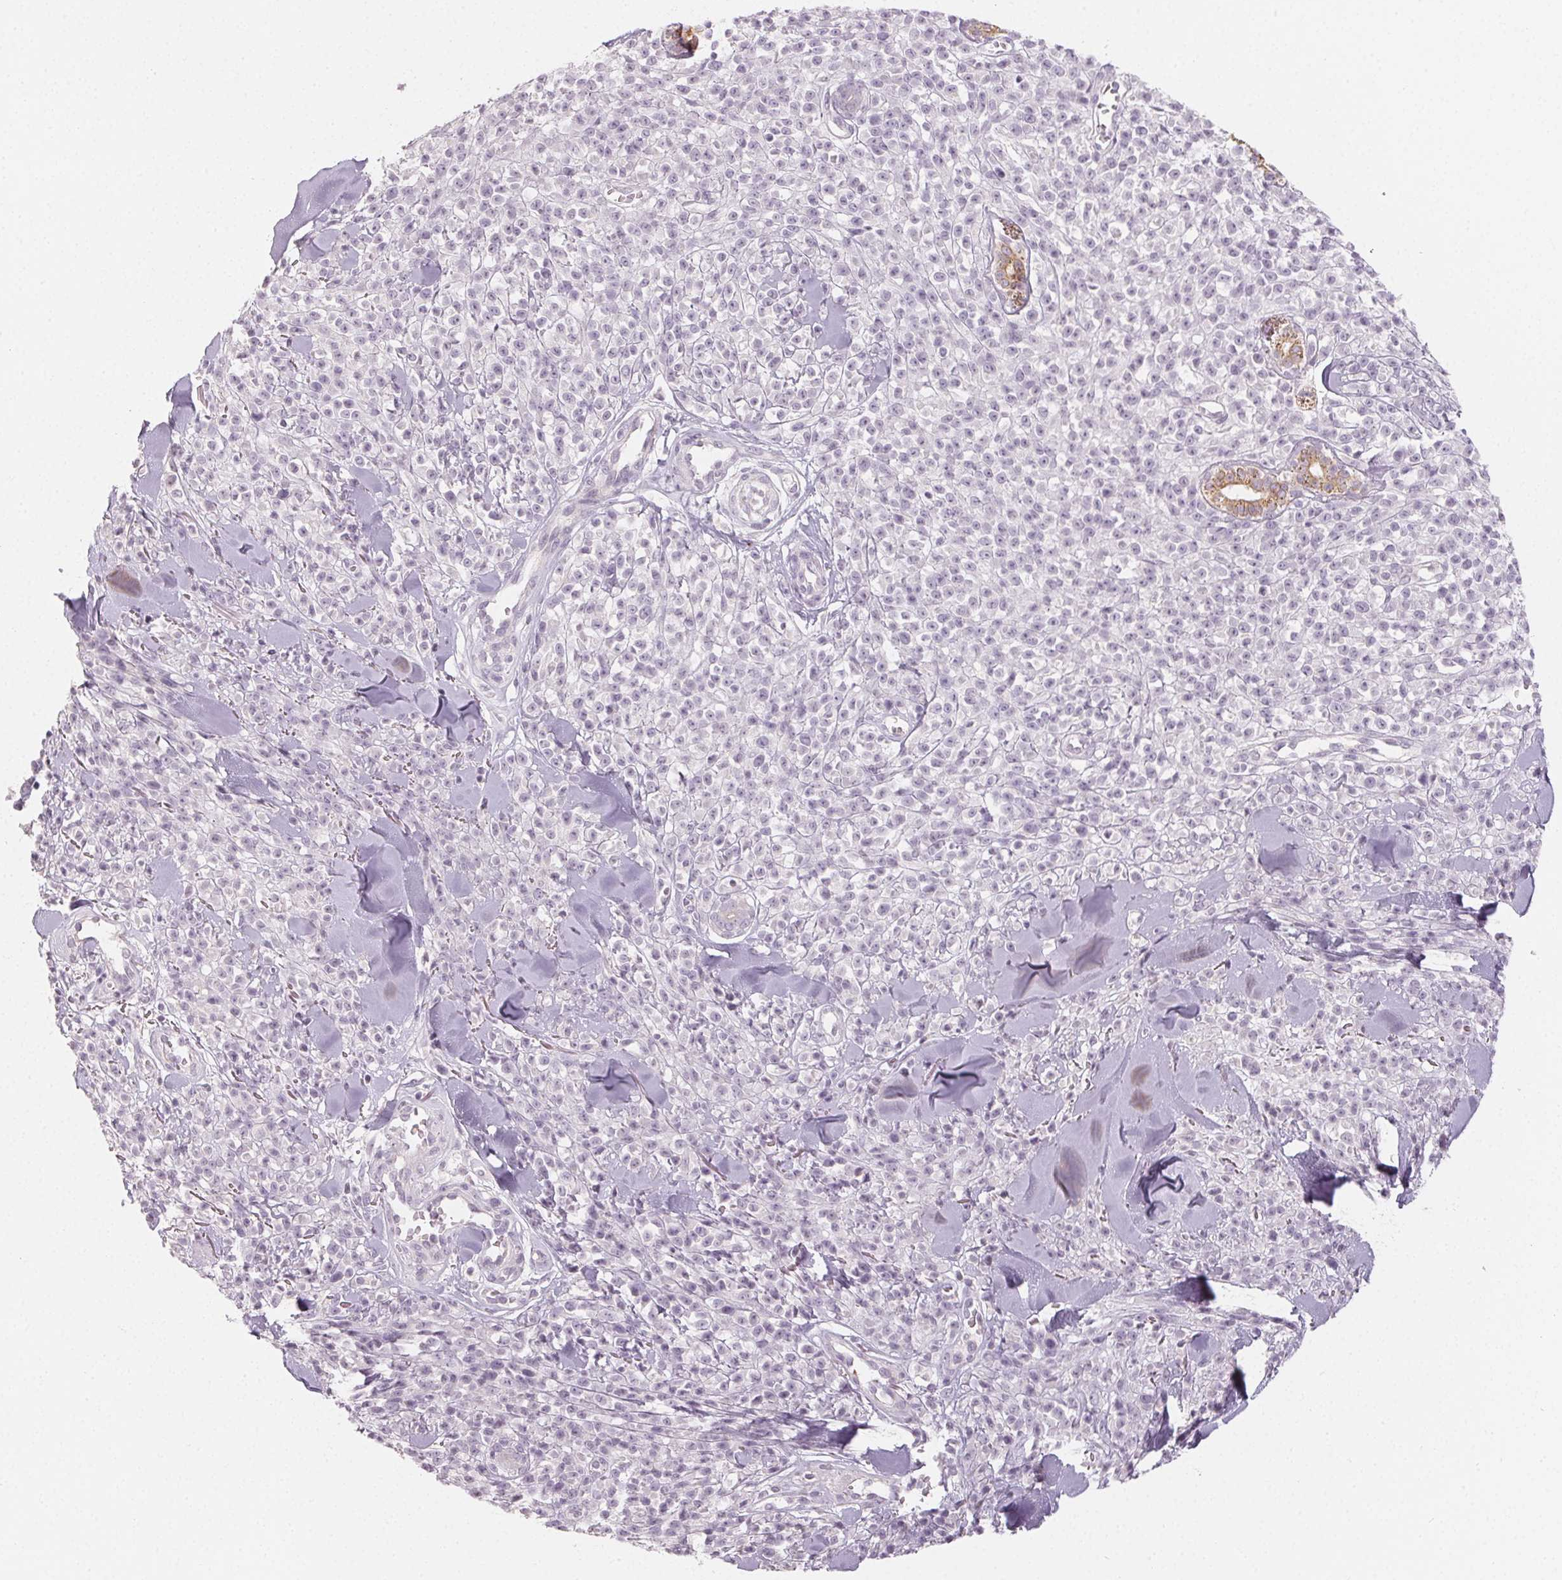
{"staining": {"intensity": "negative", "quantity": "none", "location": "none"}, "tissue": "melanoma", "cell_type": "Tumor cells", "image_type": "cancer", "snomed": [{"axis": "morphology", "description": "Malignant melanoma, NOS"}, {"axis": "topography", "description": "Skin"}, {"axis": "topography", "description": "Skin of trunk"}], "caption": "Immunohistochemistry (IHC) histopathology image of malignant melanoma stained for a protein (brown), which exhibits no staining in tumor cells.", "gene": "LVRN", "patient": {"sex": "male", "age": 74}}